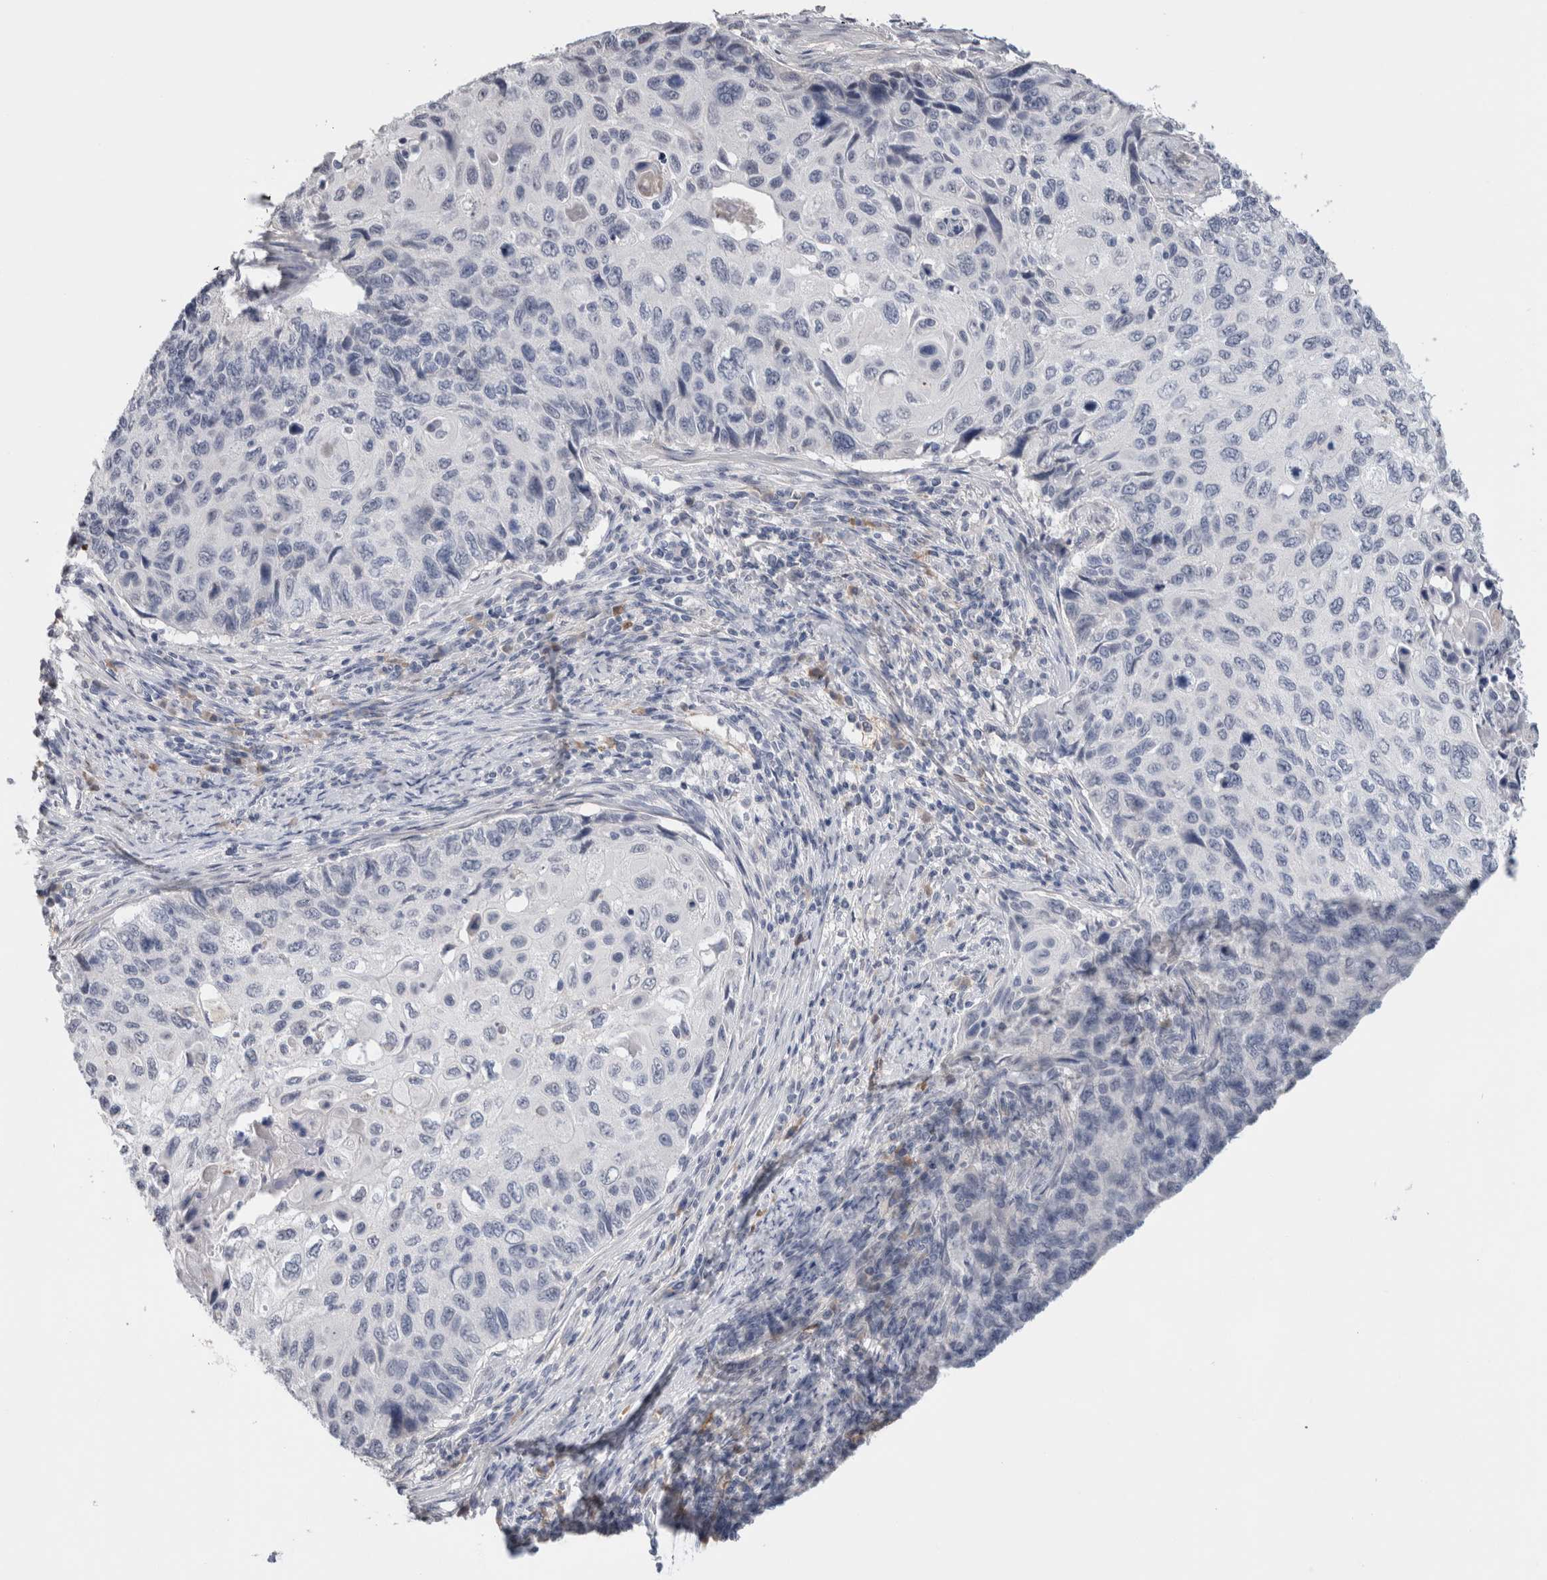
{"staining": {"intensity": "negative", "quantity": "none", "location": "none"}, "tissue": "cervical cancer", "cell_type": "Tumor cells", "image_type": "cancer", "snomed": [{"axis": "morphology", "description": "Squamous cell carcinoma, NOS"}, {"axis": "topography", "description": "Cervix"}], "caption": "DAB immunohistochemical staining of human cervical cancer (squamous cell carcinoma) shows no significant expression in tumor cells.", "gene": "FABP4", "patient": {"sex": "female", "age": 70}}